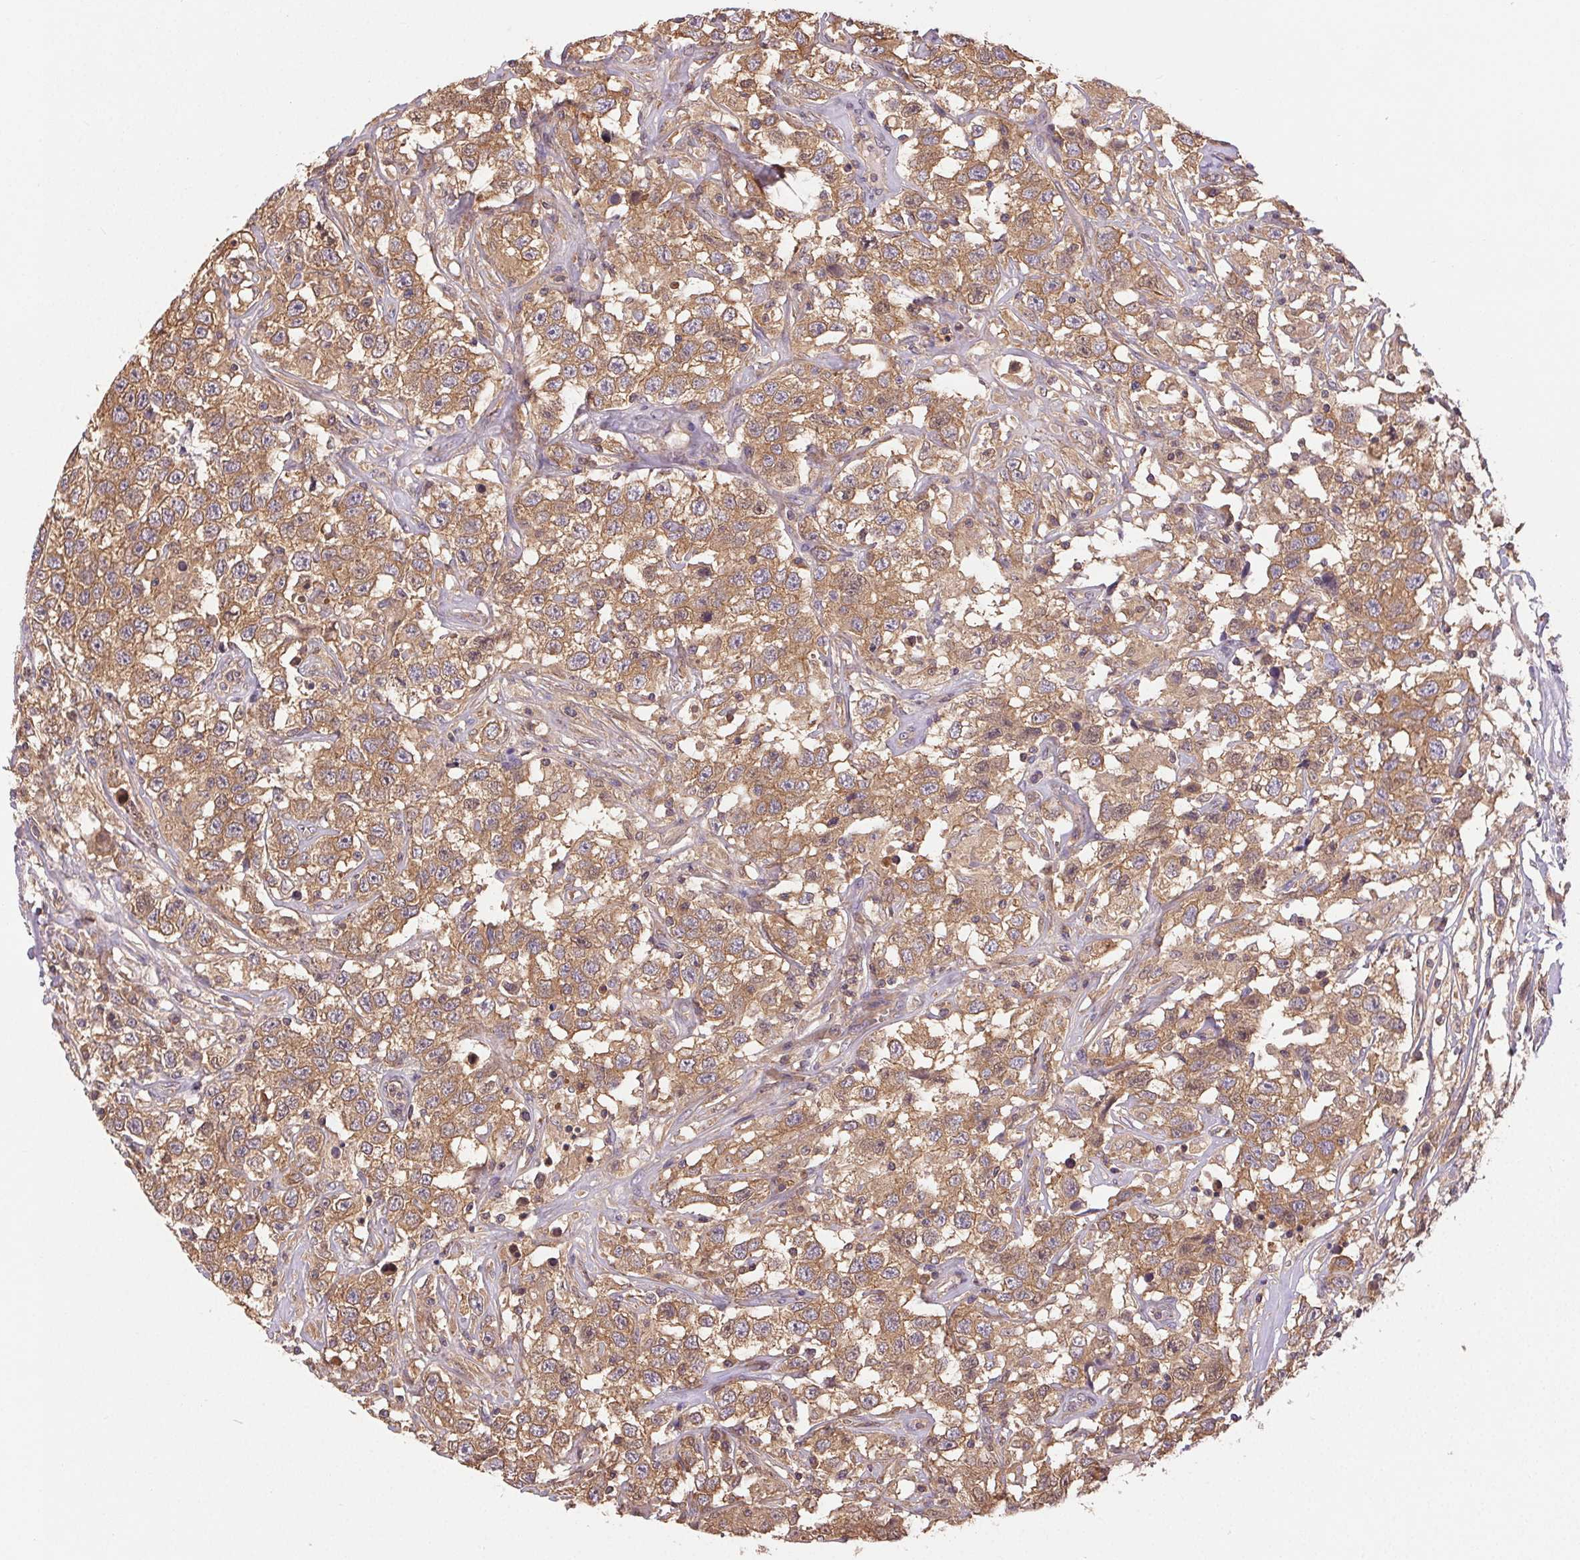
{"staining": {"intensity": "moderate", "quantity": ">75%", "location": "cytoplasmic/membranous"}, "tissue": "testis cancer", "cell_type": "Tumor cells", "image_type": "cancer", "snomed": [{"axis": "morphology", "description": "Seminoma, NOS"}, {"axis": "topography", "description": "Testis"}], "caption": "Immunohistochemical staining of testis cancer demonstrates medium levels of moderate cytoplasmic/membranous protein expression in about >75% of tumor cells. Using DAB (3,3'-diaminobenzidine) (brown) and hematoxylin (blue) stains, captured at high magnification using brightfield microscopy.", "gene": "GDI2", "patient": {"sex": "male", "age": 41}}